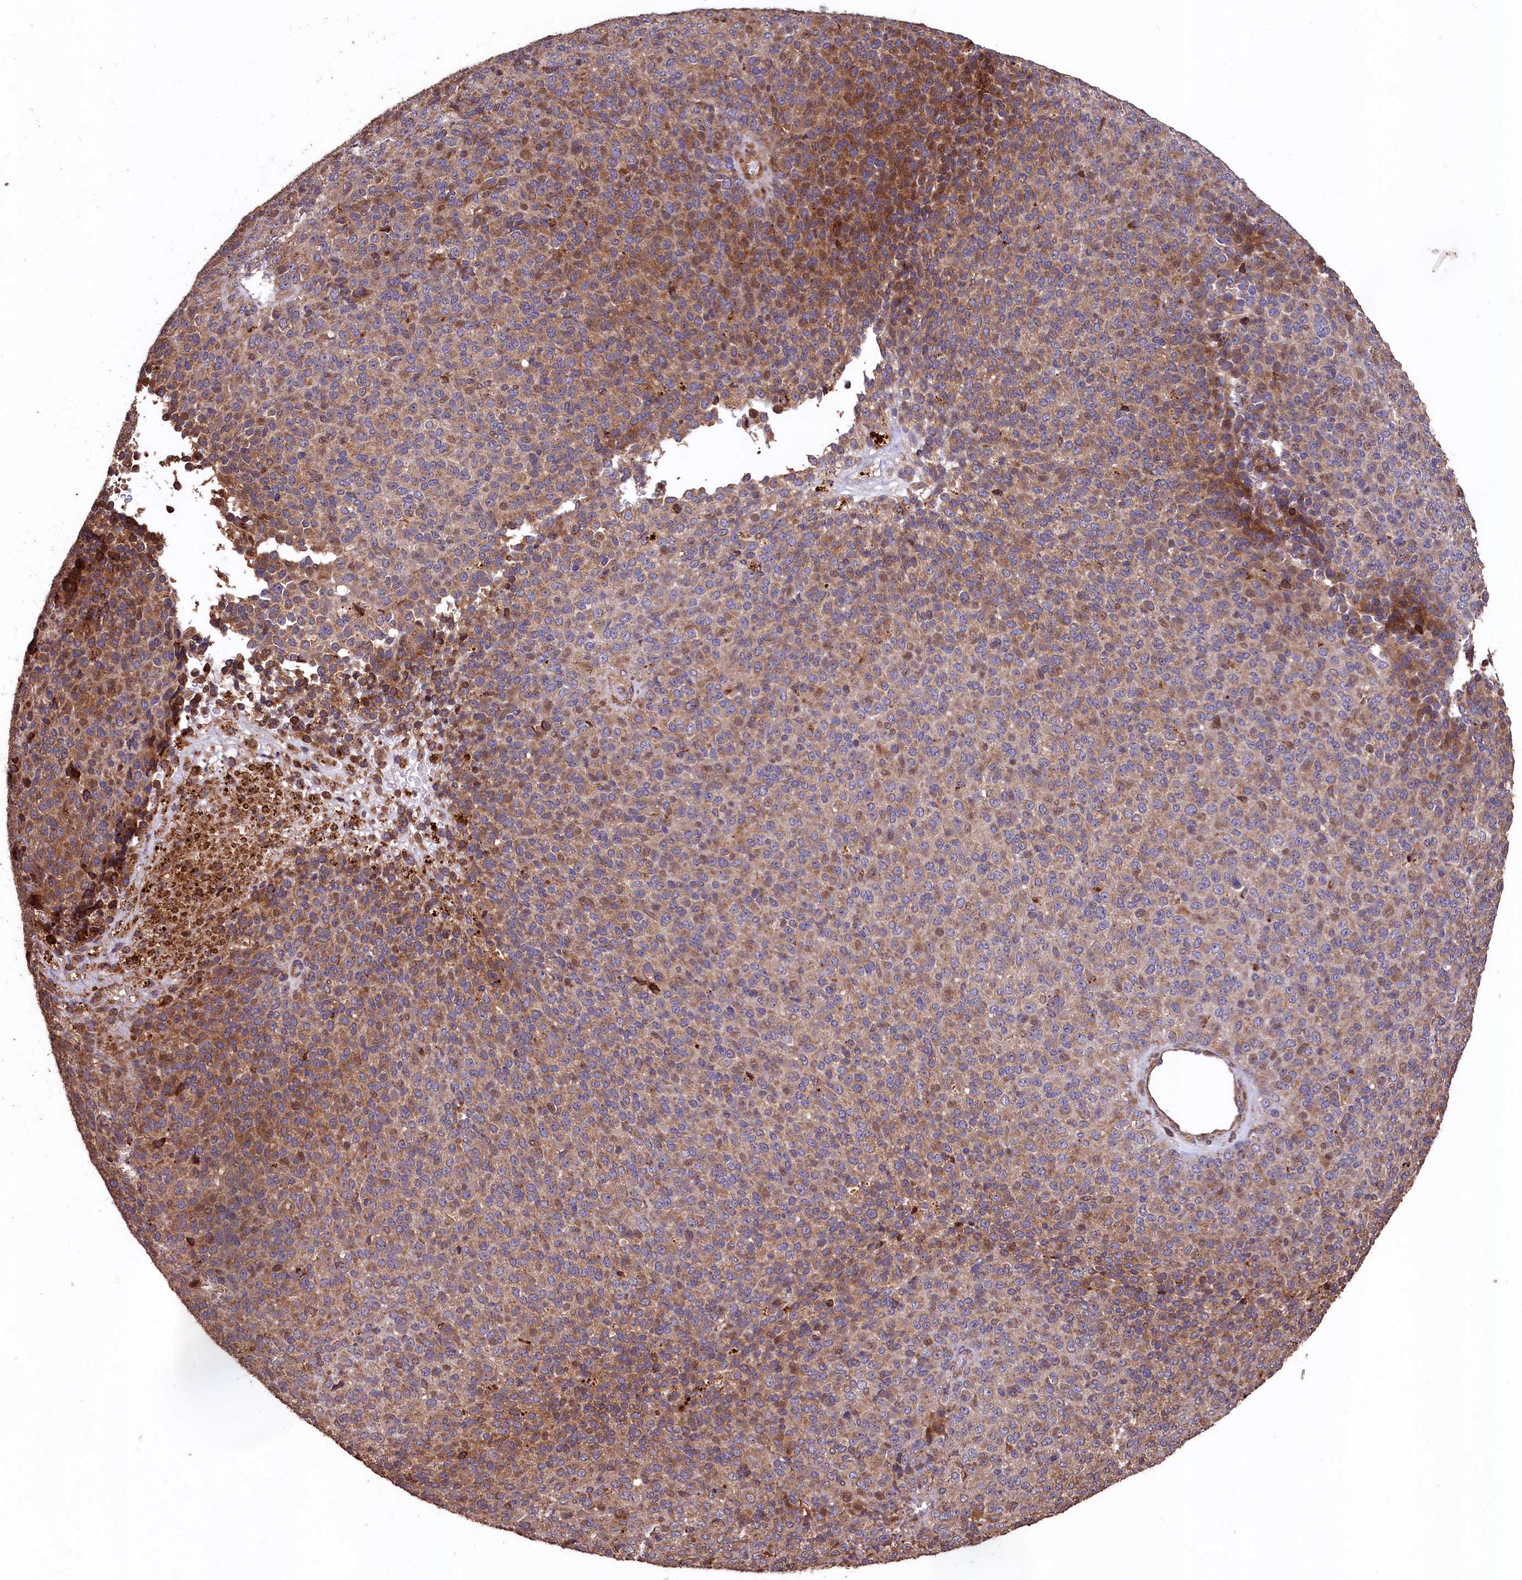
{"staining": {"intensity": "moderate", "quantity": "25%-75%", "location": "cytoplasmic/membranous"}, "tissue": "melanoma", "cell_type": "Tumor cells", "image_type": "cancer", "snomed": [{"axis": "morphology", "description": "Malignant melanoma, Metastatic site"}, {"axis": "topography", "description": "Brain"}], "caption": "An immunohistochemistry (IHC) photomicrograph of neoplastic tissue is shown. Protein staining in brown highlights moderate cytoplasmic/membranous positivity in melanoma within tumor cells.", "gene": "TMEM98", "patient": {"sex": "female", "age": 56}}